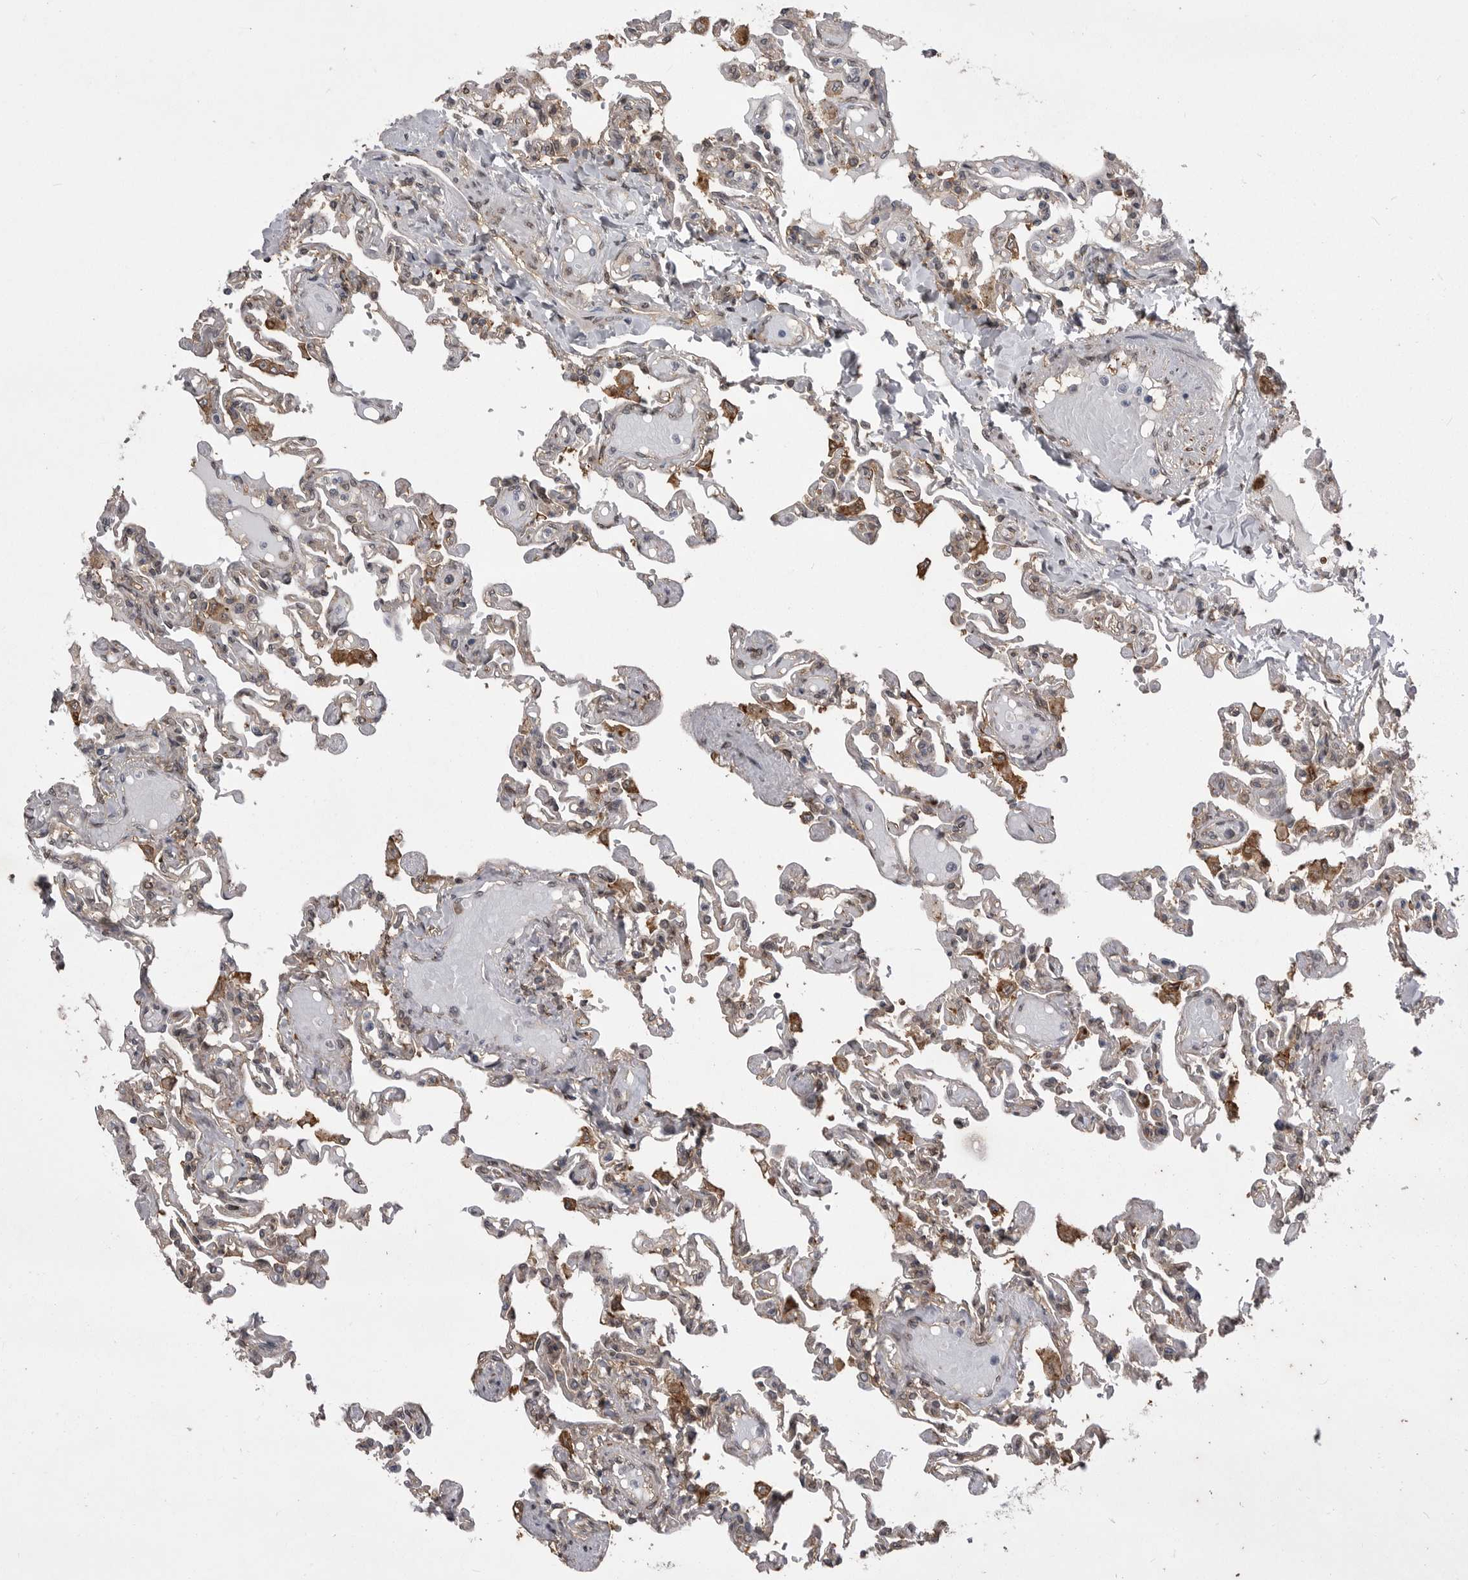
{"staining": {"intensity": "weak", "quantity": "25%-75%", "location": "cytoplasmic/membranous"}, "tissue": "lung", "cell_type": "Alveolar cells", "image_type": "normal", "snomed": [{"axis": "morphology", "description": "Normal tissue, NOS"}, {"axis": "topography", "description": "Lung"}], "caption": "Immunohistochemical staining of unremarkable lung displays low levels of weak cytoplasmic/membranous positivity in about 25%-75% of alveolar cells. (Brightfield microscopy of DAB IHC at high magnification).", "gene": "ABL1", "patient": {"sex": "male", "age": 21}}